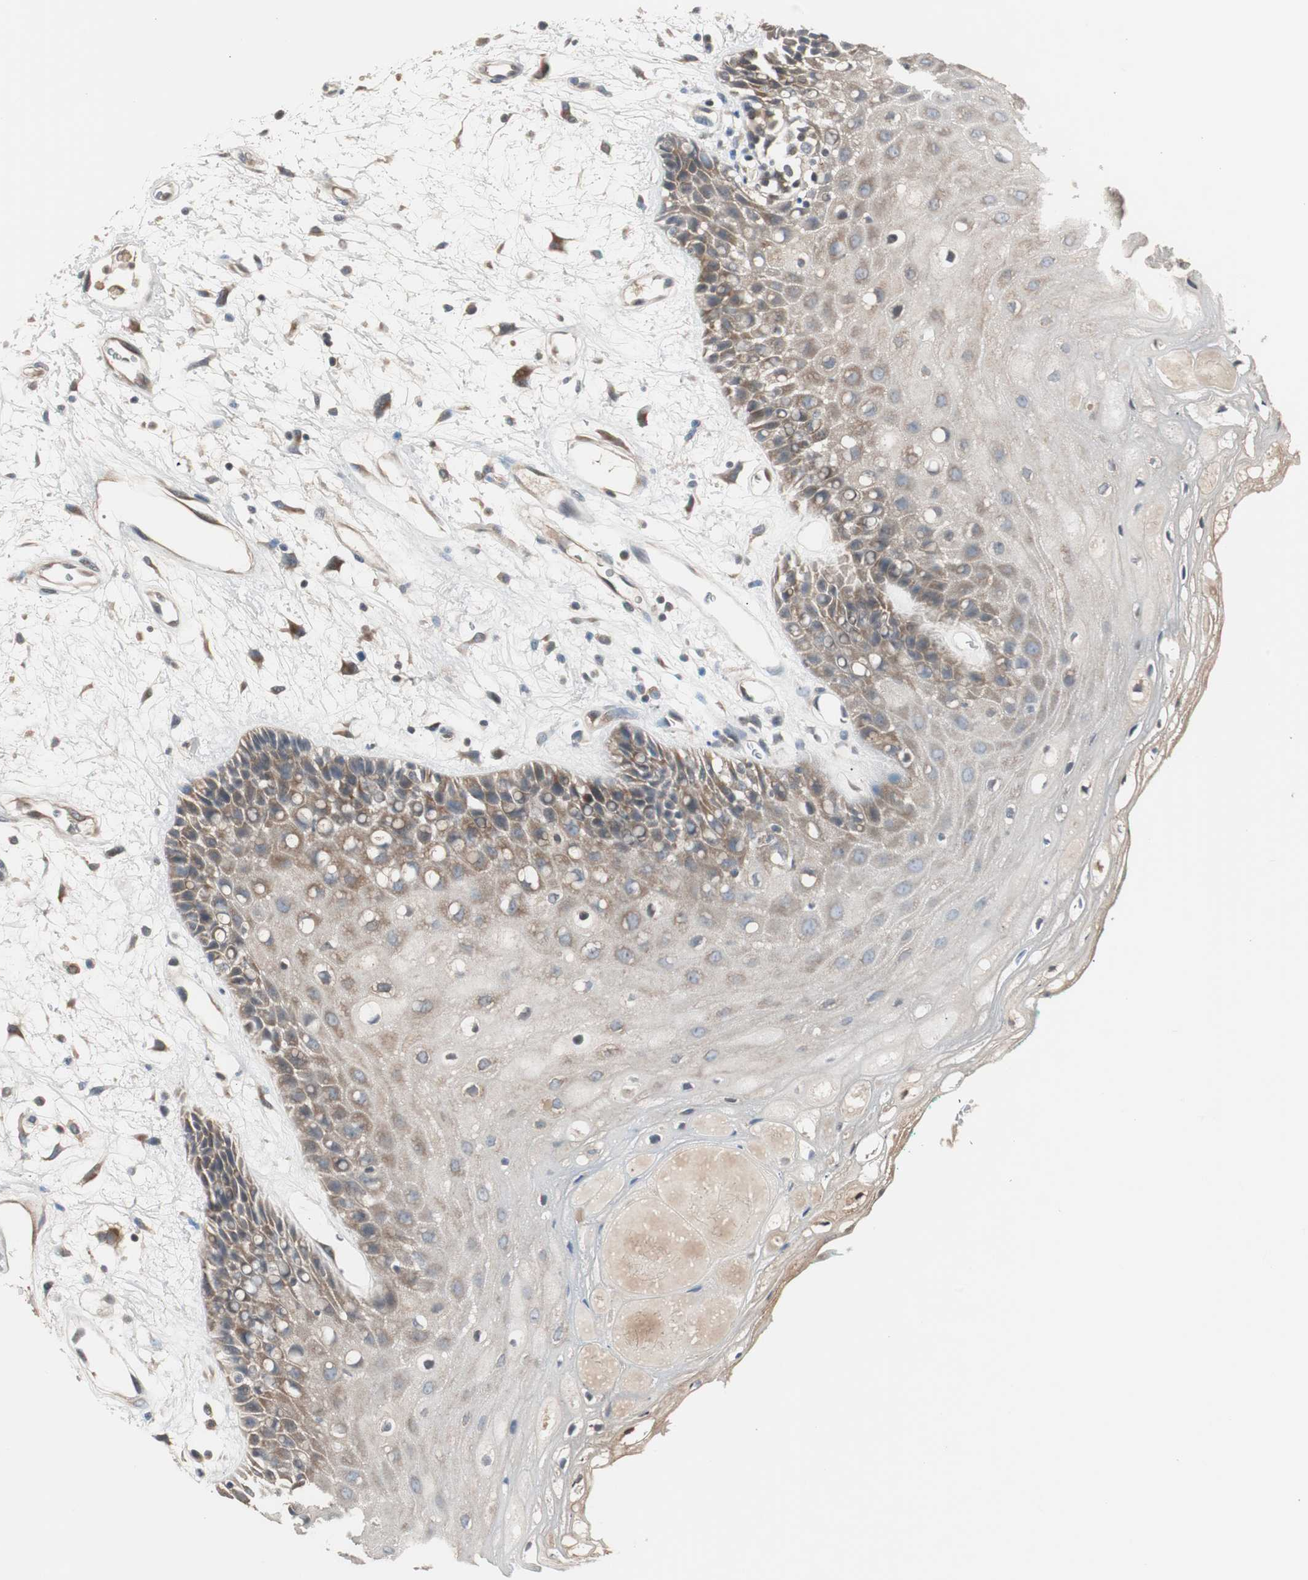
{"staining": {"intensity": "moderate", "quantity": "25%-75%", "location": "cytoplasmic/membranous"}, "tissue": "oral mucosa", "cell_type": "Squamous epithelial cells", "image_type": "normal", "snomed": [{"axis": "morphology", "description": "Normal tissue, NOS"}, {"axis": "morphology", "description": "Squamous cell carcinoma, NOS"}, {"axis": "topography", "description": "Skeletal muscle"}, {"axis": "topography", "description": "Oral tissue"}, {"axis": "topography", "description": "Head-Neck"}], "caption": "Protein positivity by immunohistochemistry (IHC) exhibits moderate cytoplasmic/membranous staining in about 25%-75% of squamous epithelial cells in normal oral mucosa. (DAB = brown stain, brightfield microscopy at high magnification).", "gene": "ZMPSTE24", "patient": {"sex": "female", "age": 84}}